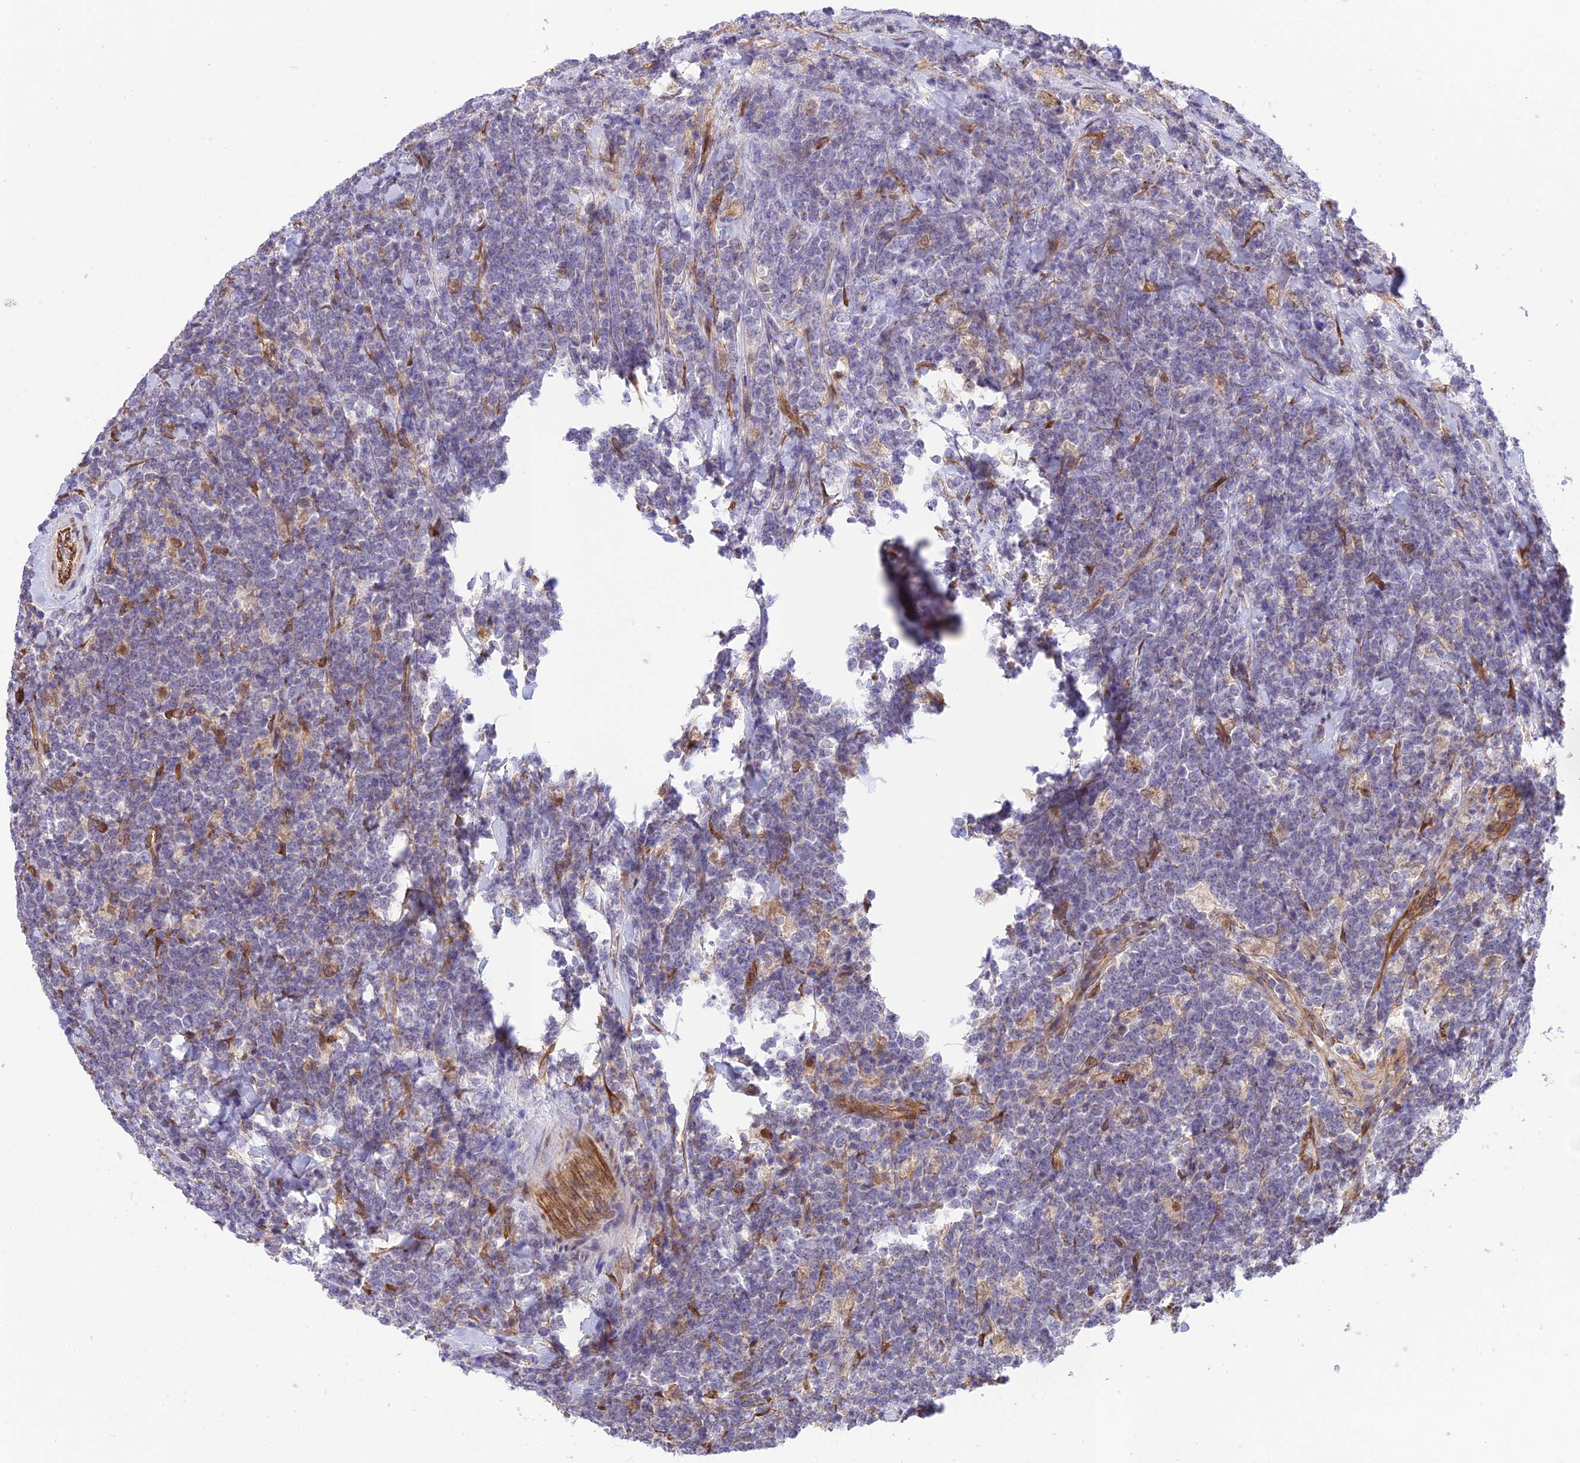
{"staining": {"intensity": "negative", "quantity": "none", "location": "none"}, "tissue": "lymphoma", "cell_type": "Tumor cells", "image_type": "cancer", "snomed": [{"axis": "morphology", "description": "Malignant lymphoma, non-Hodgkin's type, High grade"}, {"axis": "topography", "description": "Small intestine"}], "caption": "Immunohistochemical staining of lymphoma demonstrates no significant staining in tumor cells.", "gene": "EXOC3L4", "patient": {"sex": "male", "age": 8}}